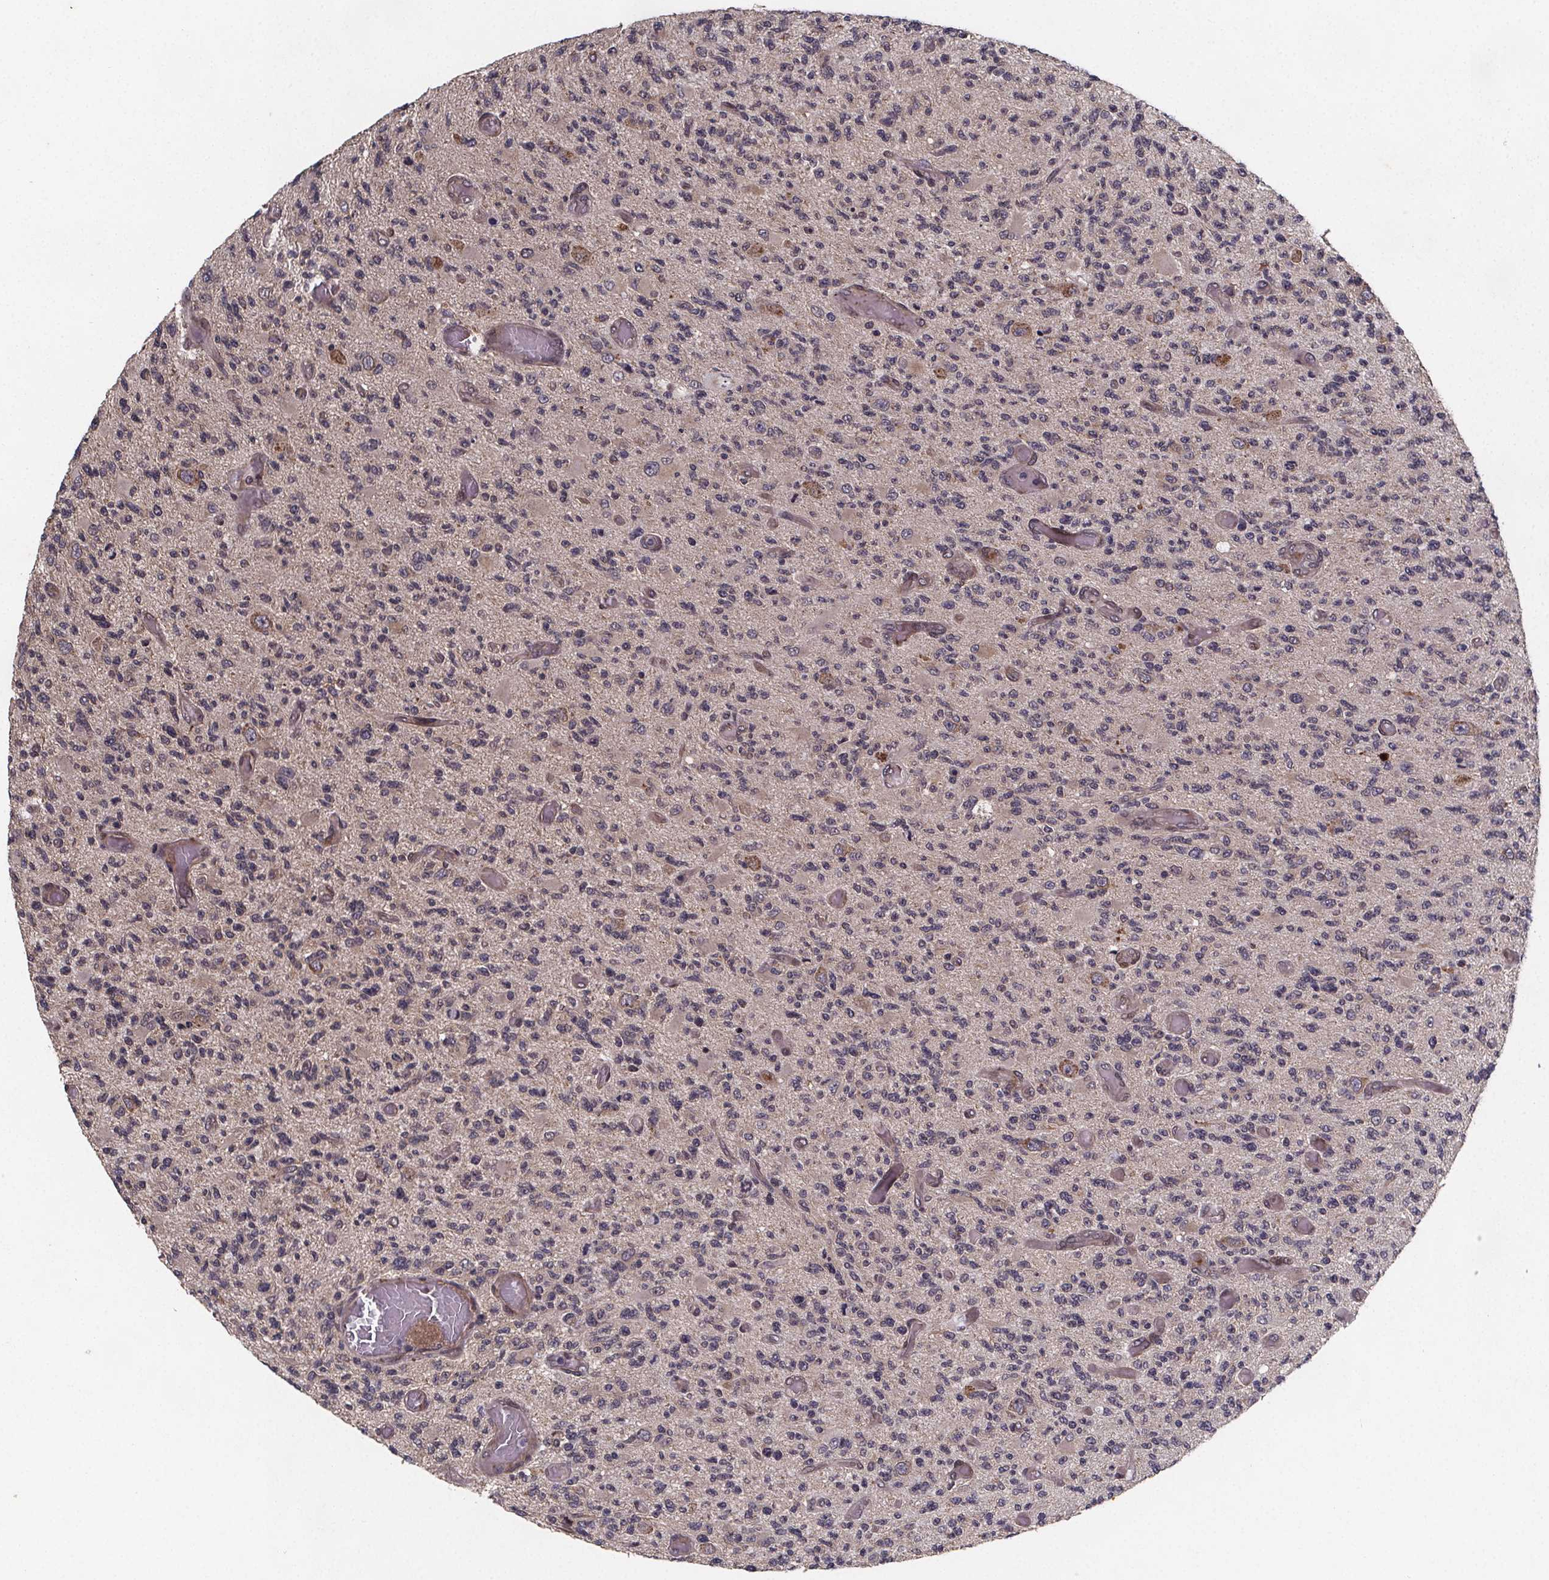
{"staining": {"intensity": "negative", "quantity": "none", "location": "none"}, "tissue": "glioma", "cell_type": "Tumor cells", "image_type": "cancer", "snomed": [{"axis": "morphology", "description": "Glioma, malignant, High grade"}, {"axis": "topography", "description": "Brain"}], "caption": "Immunohistochemistry micrograph of neoplastic tissue: high-grade glioma (malignant) stained with DAB (3,3'-diaminobenzidine) displays no significant protein positivity in tumor cells.", "gene": "PIERCE2", "patient": {"sex": "female", "age": 63}}